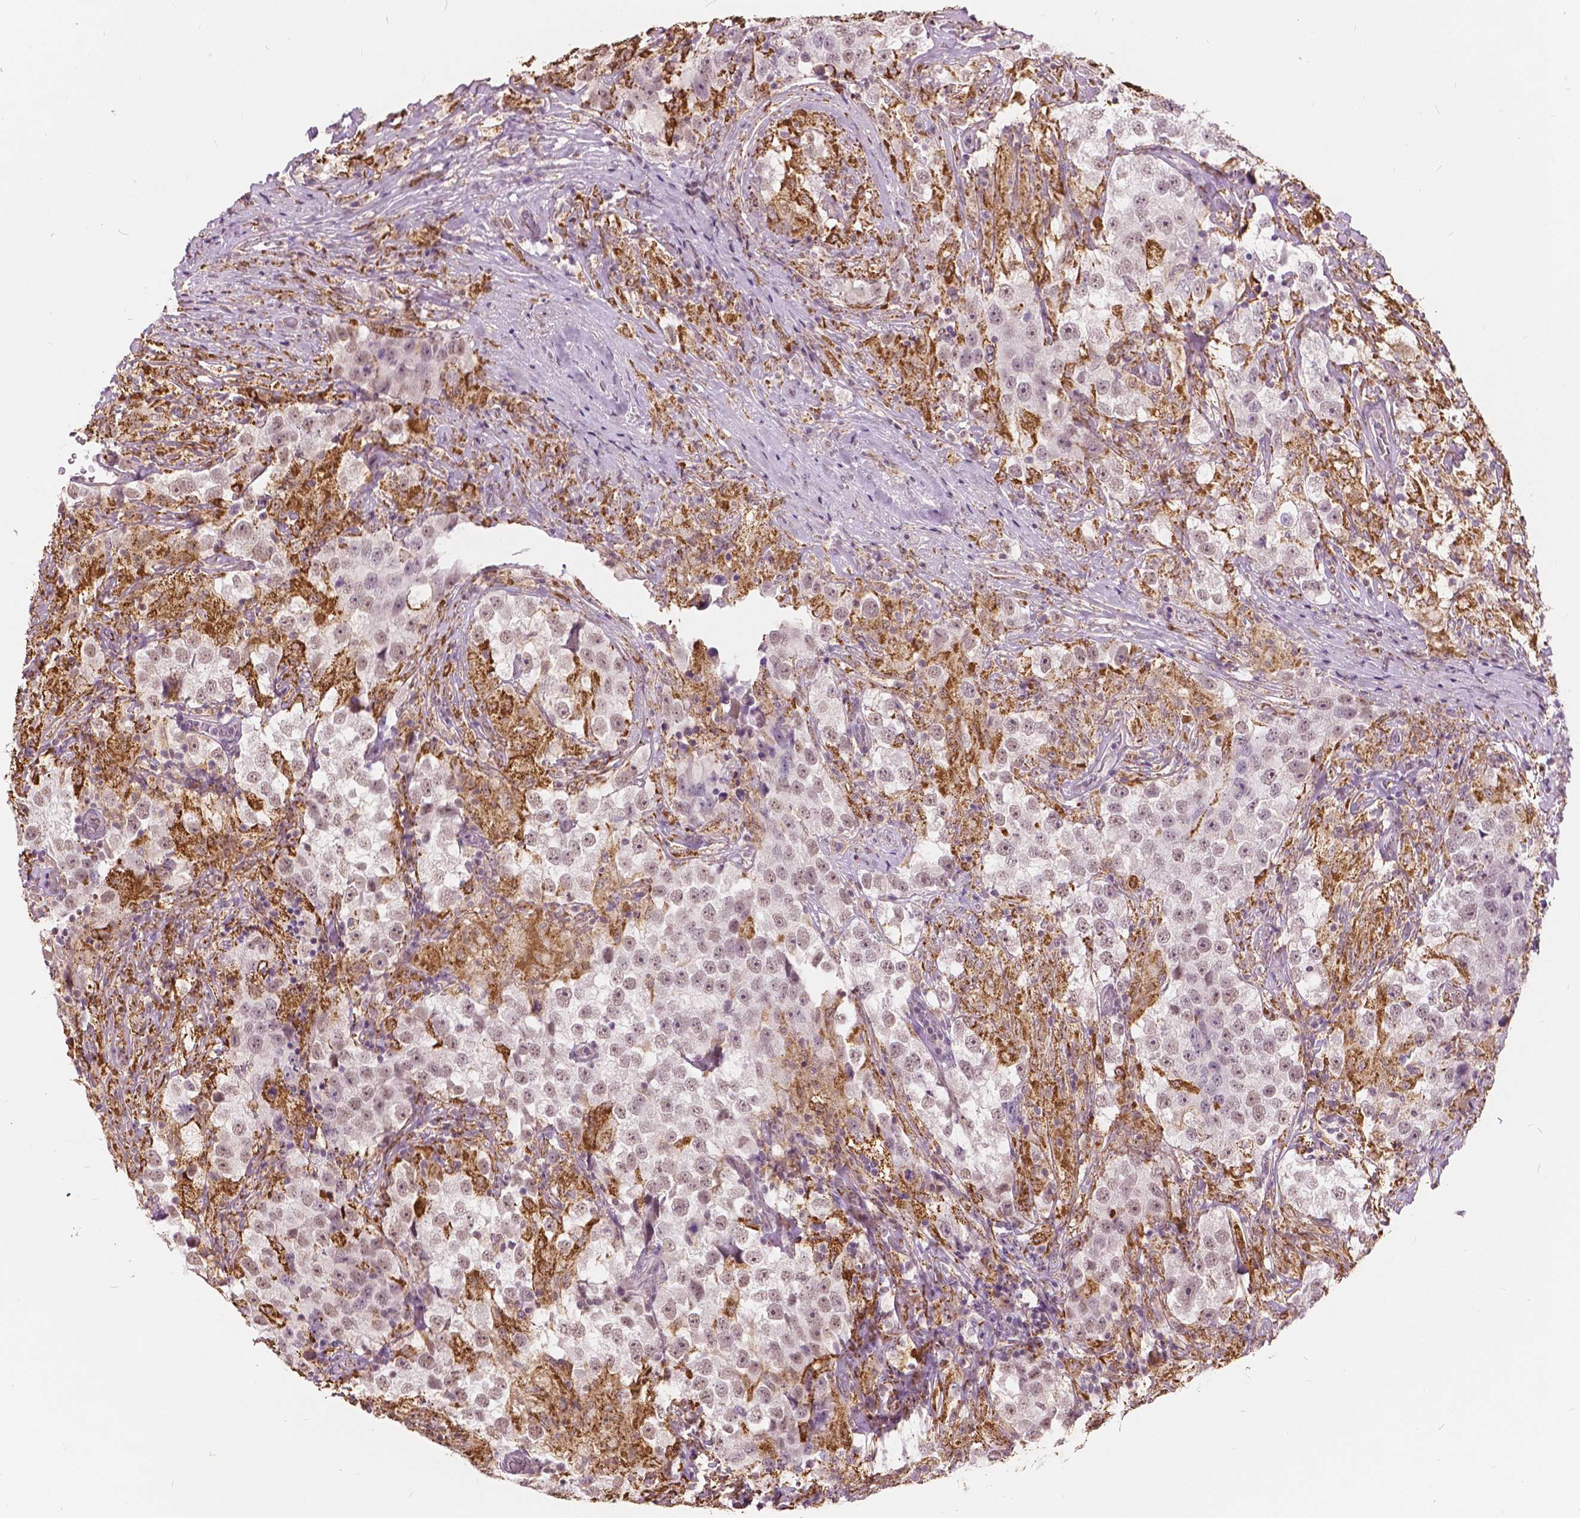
{"staining": {"intensity": "weak", "quantity": ">75%", "location": "nuclear"}, "tissue": "testis cancer", "cell_type": "Tumor cells", "image_type": "cancer", "snomed": [{"axis": "morphology", "description": "Seminoma, NOS"}, {"axis": "topography", "description": "Testis"}], "caption": "Human testis cancer (seminoma) stained with a brown dye reveals weak nuclear positive staining in approximately >75% of tumor cells.", "gene": "DLX6", "patient": {"sex": "male", "age": 46}}